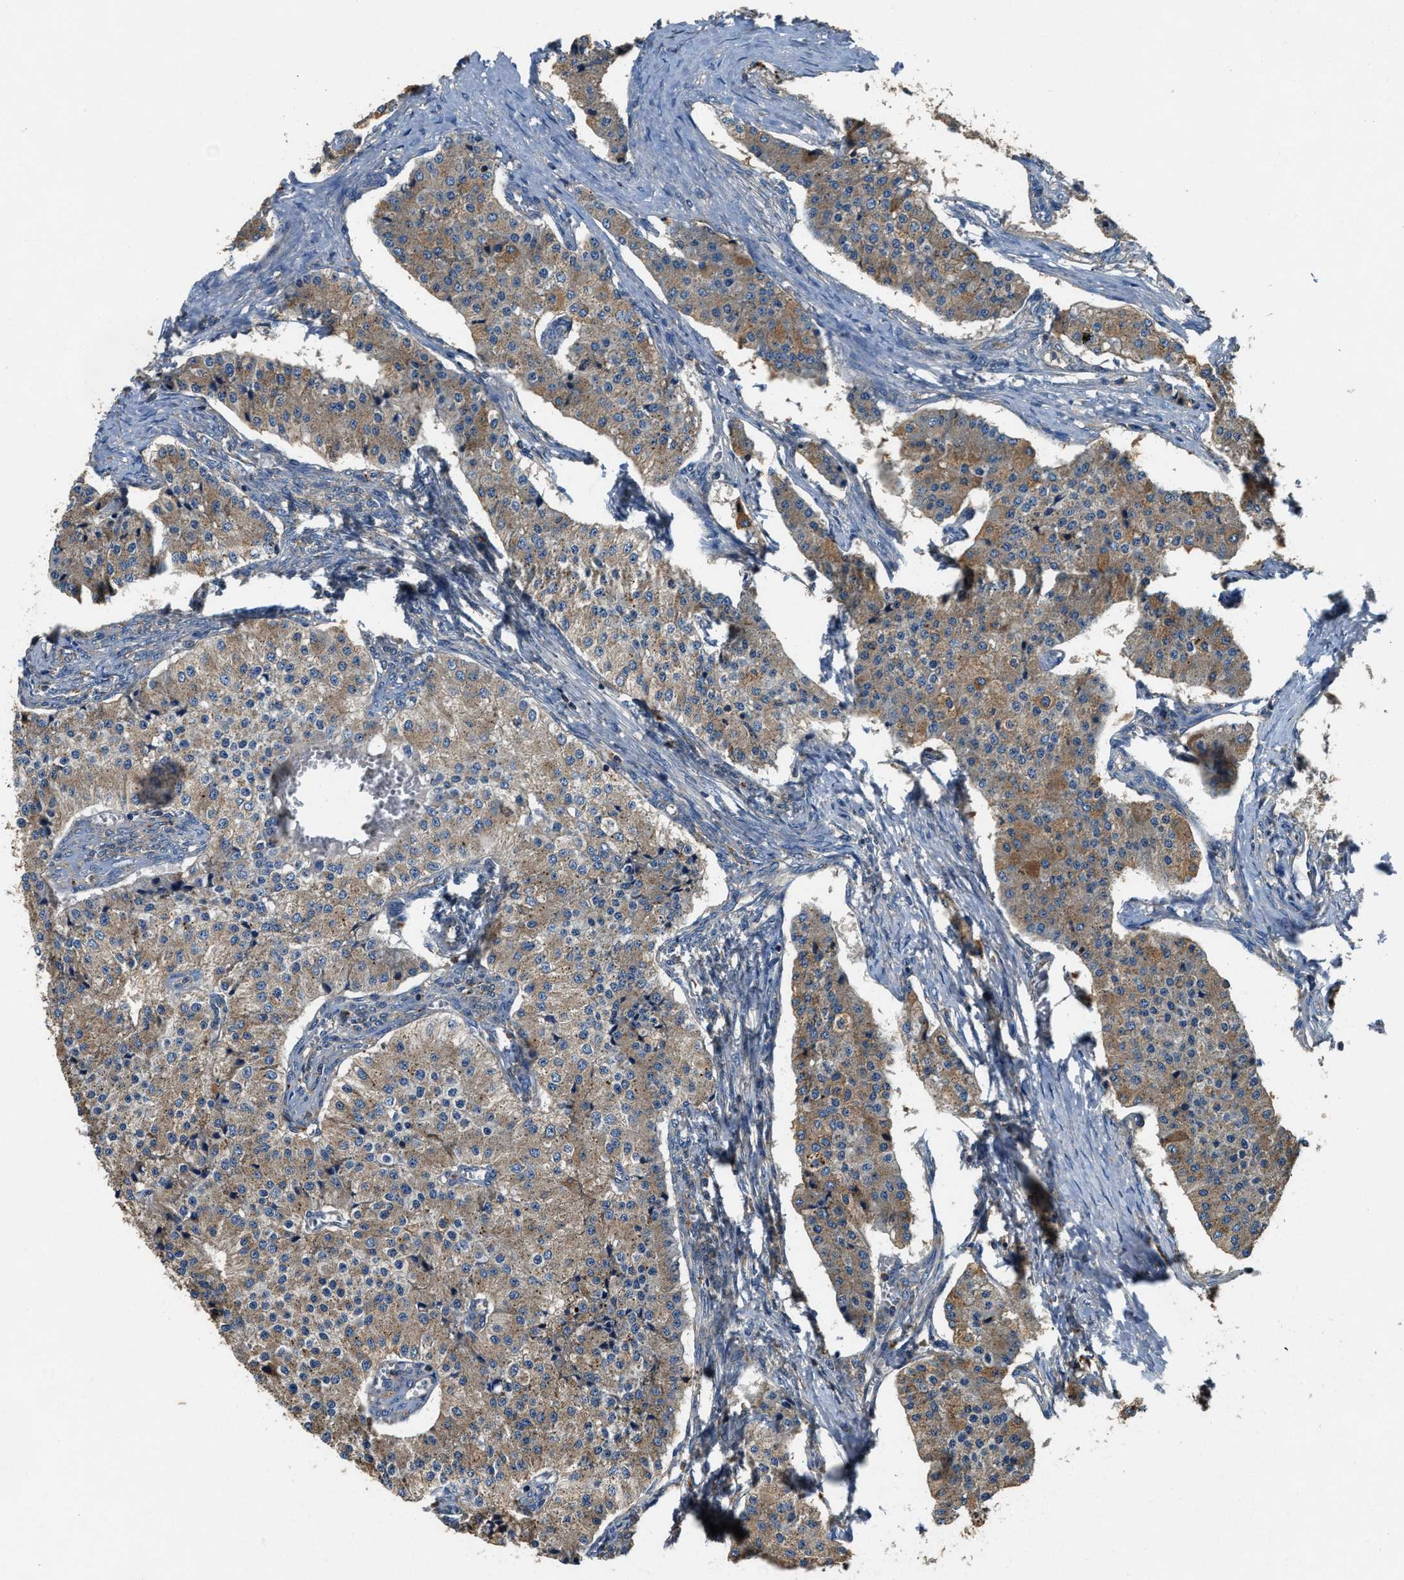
{"staining": {"intensity": "weak", "quantity": "25%-75%", "location": "cytoplasmic/membranous"}, "tissue": "carcinoid", "cell_type": "Tumor cells", "image_type": "cancer", "snomed": [{"axis": "morphology", "description": "Carcinoid, malignant, NOS"}, {"axis": "topography", "description": "Colon"}], "caption": "Protein expression analysis of human malignant carcinoid reveals weak cytoplasmic/membranous positivity in about 25%-75% of tumor cells.", "gene": "BLOC1S1", "patient": {"sex": "female", "age": 52}}